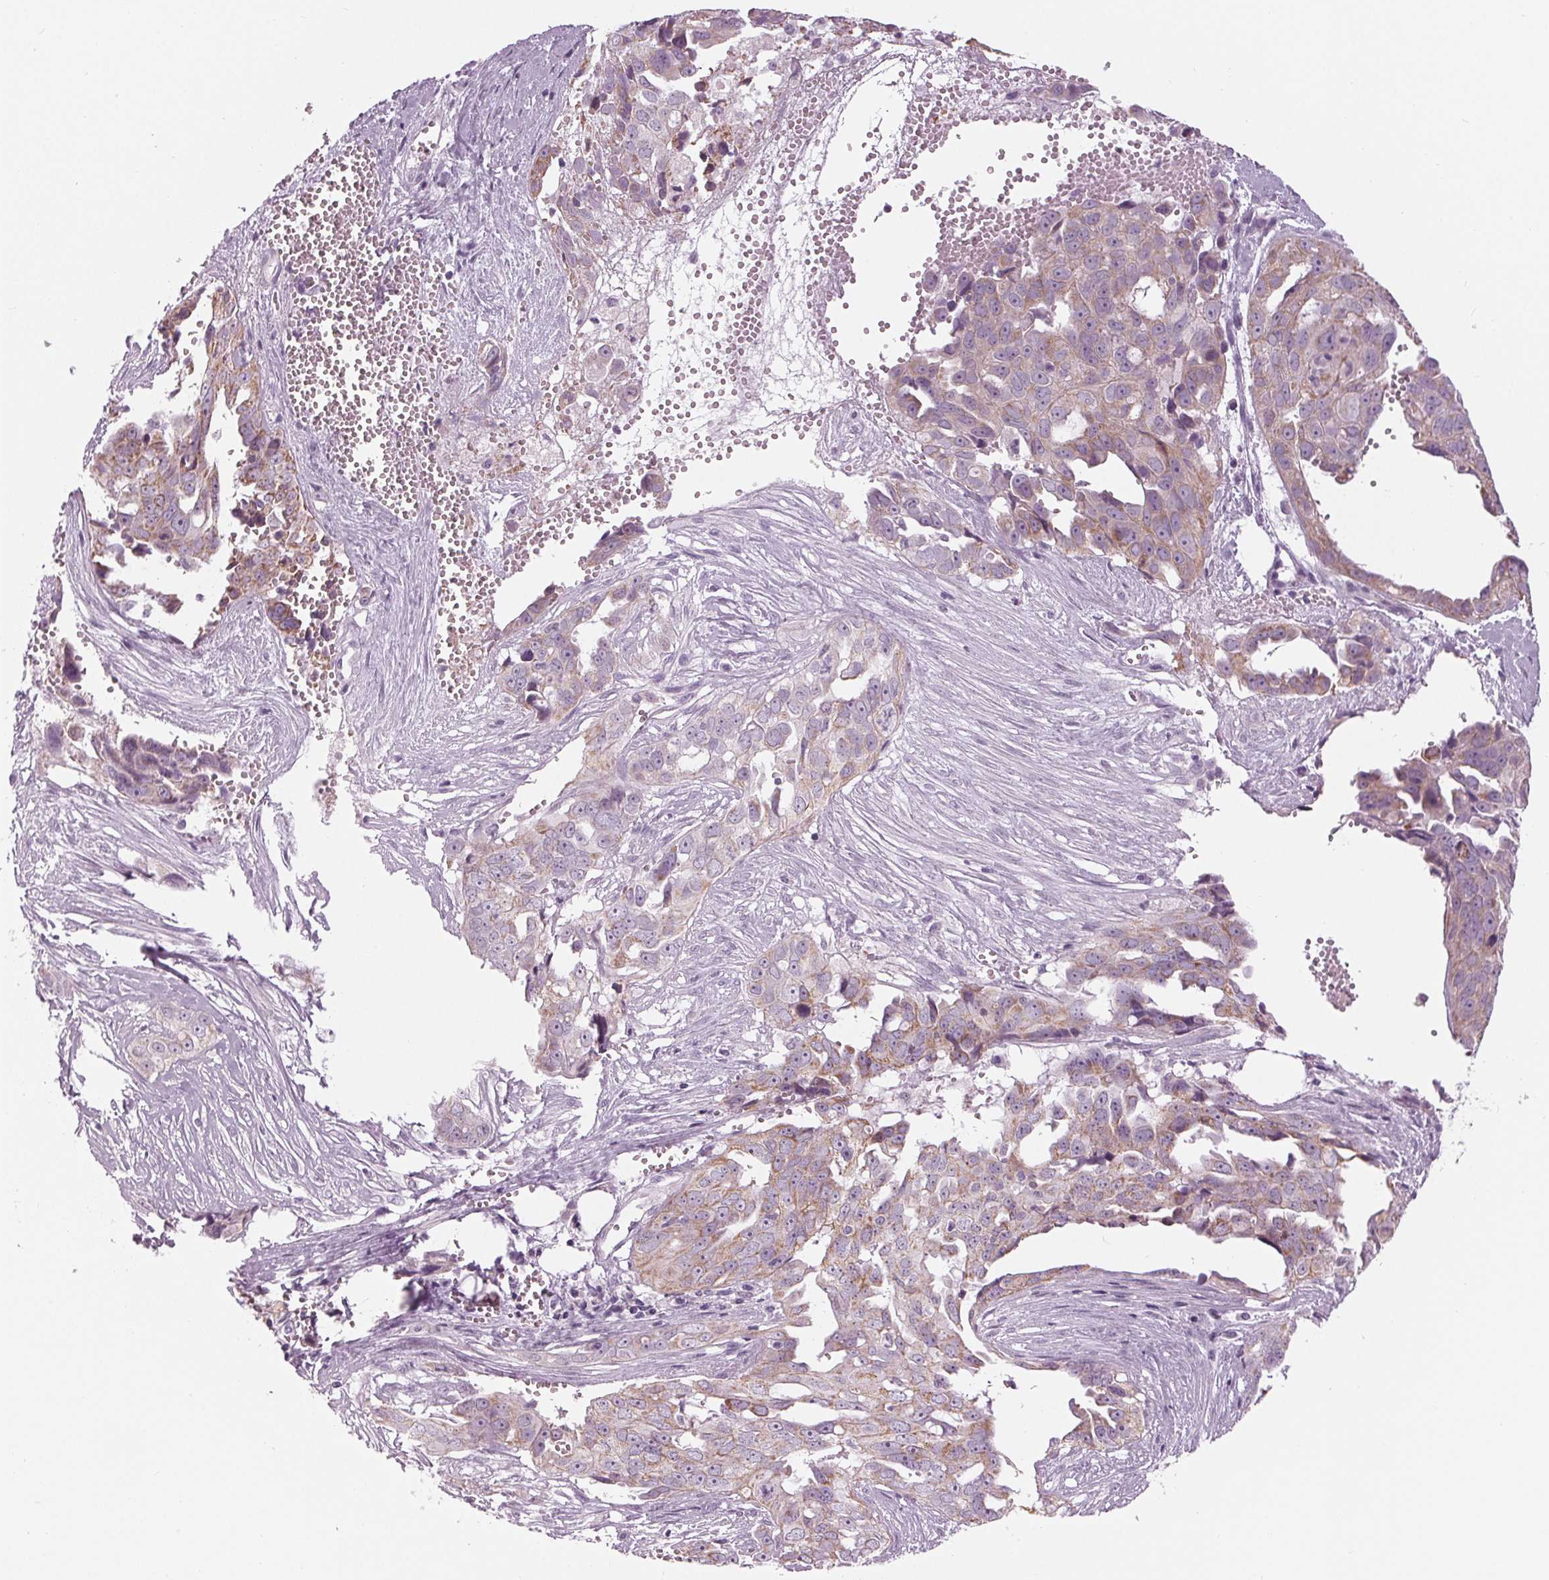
{"staining": {"intensity": "weak", "quantity": "<25%", "location": "cytoplasmic/membranous"}, "tissue": "ovarian cancer", "cell_type": "Tumor cells", "image_type": "cancer", "snomed": [{"axis": "morphology", "description": "Carcinoma, endometroid"}, {"axis": "topography", "description": "Ovary"}], "caption": "There is no significant positivity in tumor cells of ovarian cancer (endometroid carcinoma).", "gene": "SAMD4A", "patient": {"sex": "female", "age": 70}}